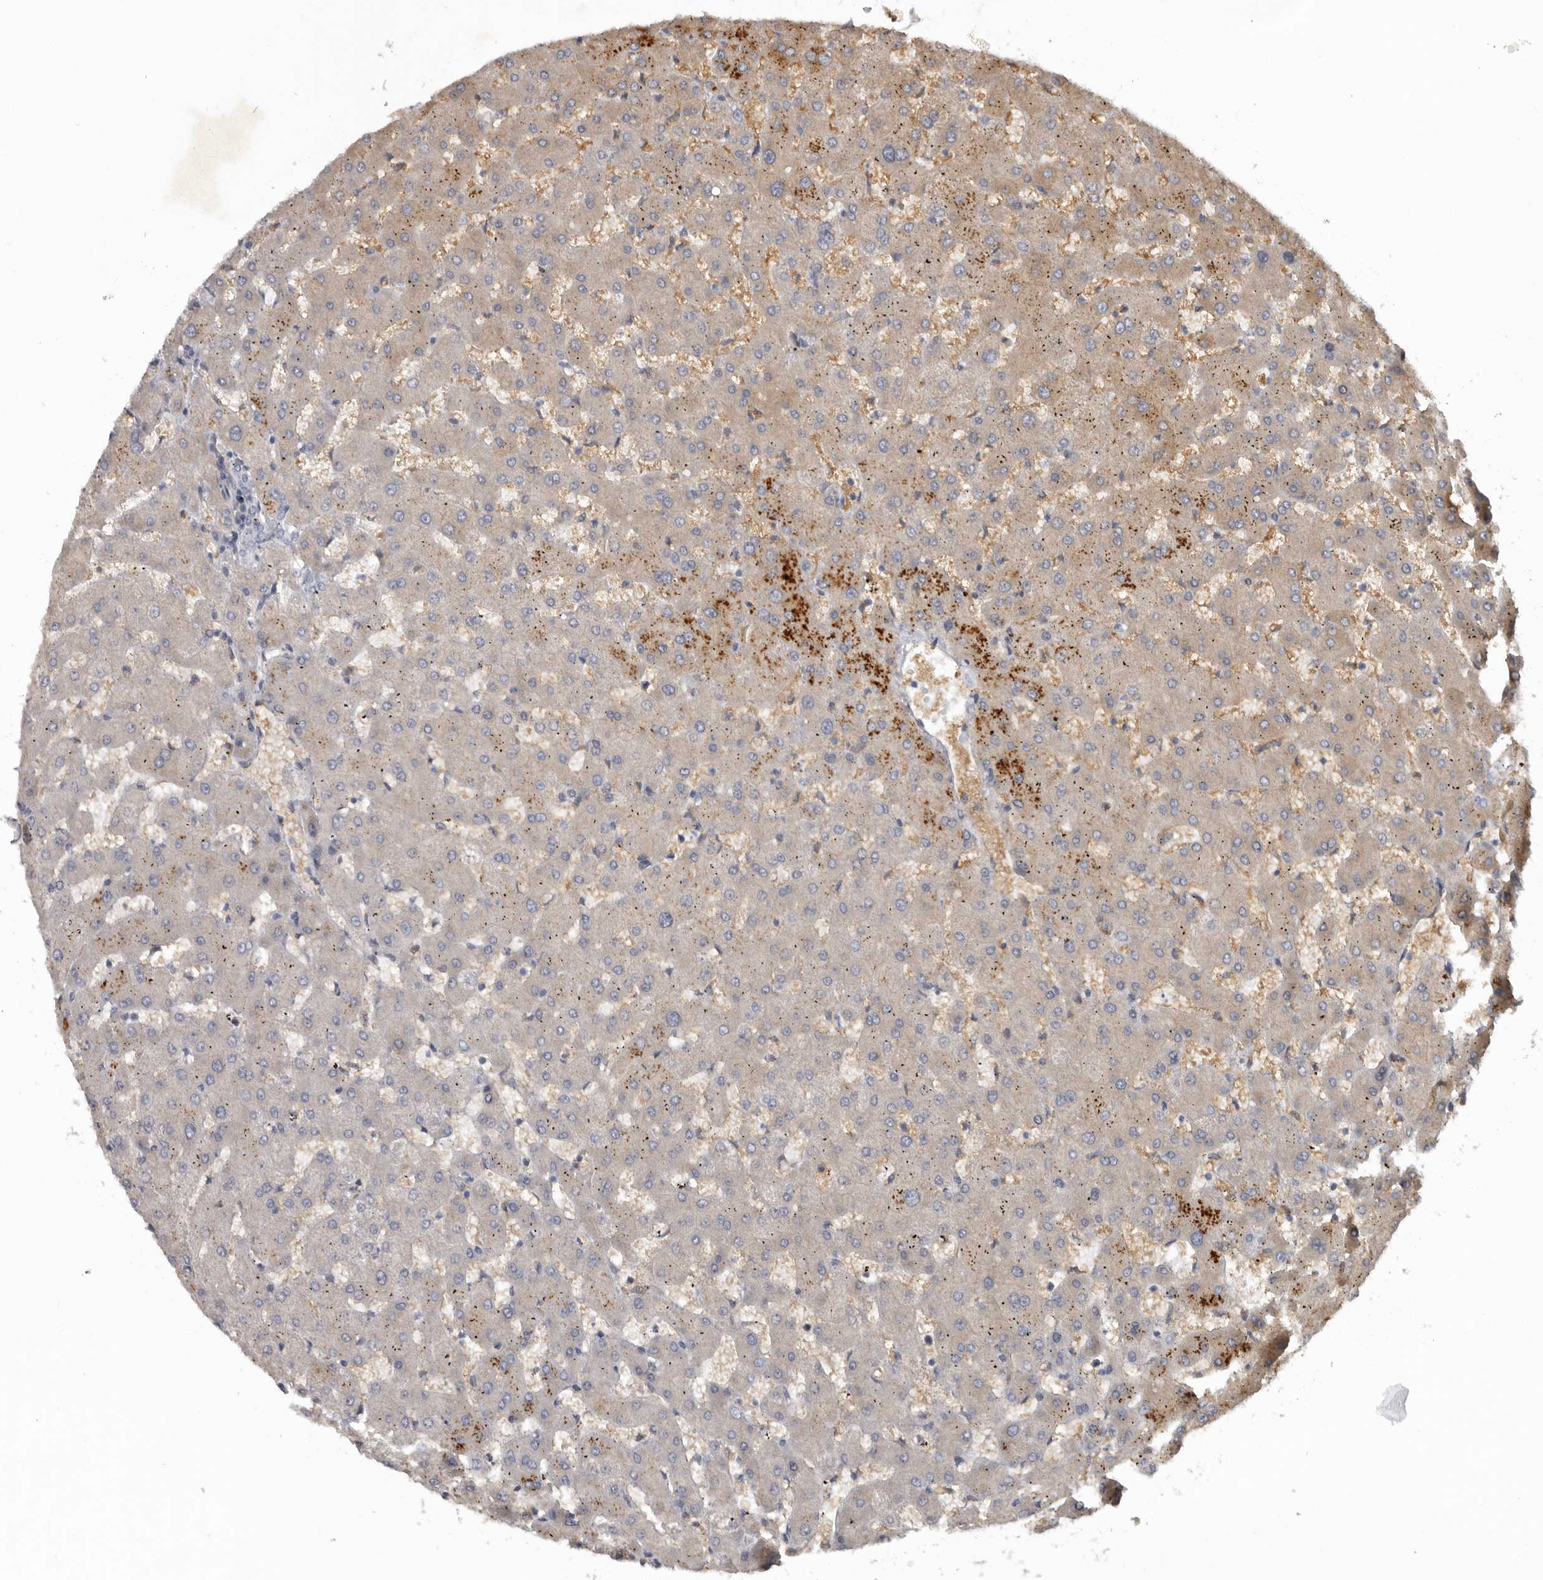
{"staining": {"intensity": "negative", "quantity": "none", "location": "none"}, "tissue": "liver", "cell_type": "Cholangiocytes", "image_type": "normal", "snomed": [{"axis": "morphology", "description": "Normal tissue, NOS"}, {"axis": "topography", "description": "Liver"}], "caption": "The histopathology image exhibits no staining of cholangiocytes in benign liver. (DAB (3,3'-diaminobenzidine) immunohistochemistry with hematoxylin counter stain).", "gene": "CDCA8", "patient": {"sex": "female", "age": 63}}